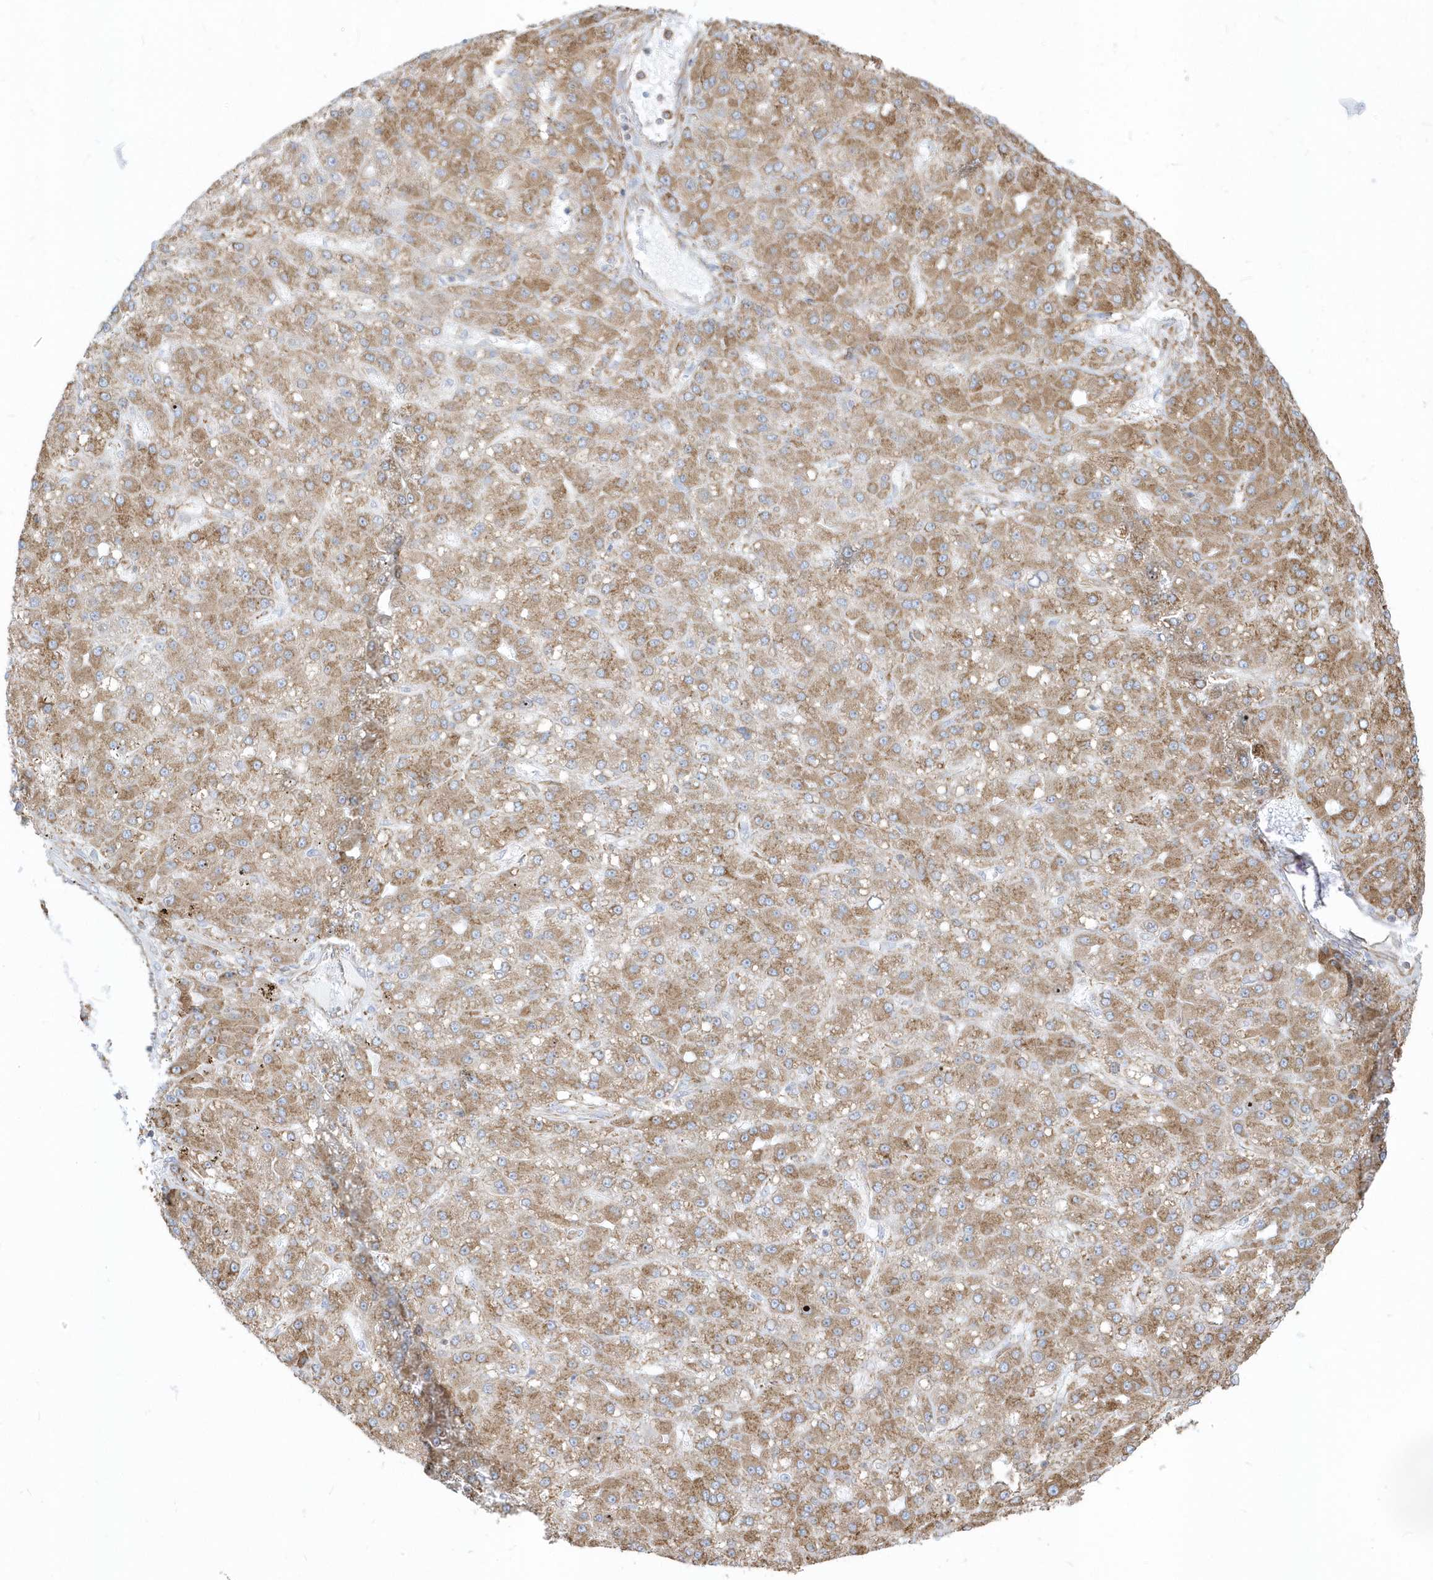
{"staining": {"intensity": "moderate", "quantity": ">75%", "location": "cytoplasmic/membranous"}, "tissue": "liver cancer", "cell_type": "Tumor cells", "image_type": "cancer", "snomed": [{"axis": "morphology", "description": "Carcinoma, Hepatocellular, NOS"}, {"axis": "topography", "description": "Liver"}], "caption": "Protein staining of liver cancer (hepatocellular carcinoma) tissue displays moderate cytoplasmic/membranous positivity in about >75% of tumor cells.", "gene": "PDIA6", "patient": {"sex": "male", "age": 67}}